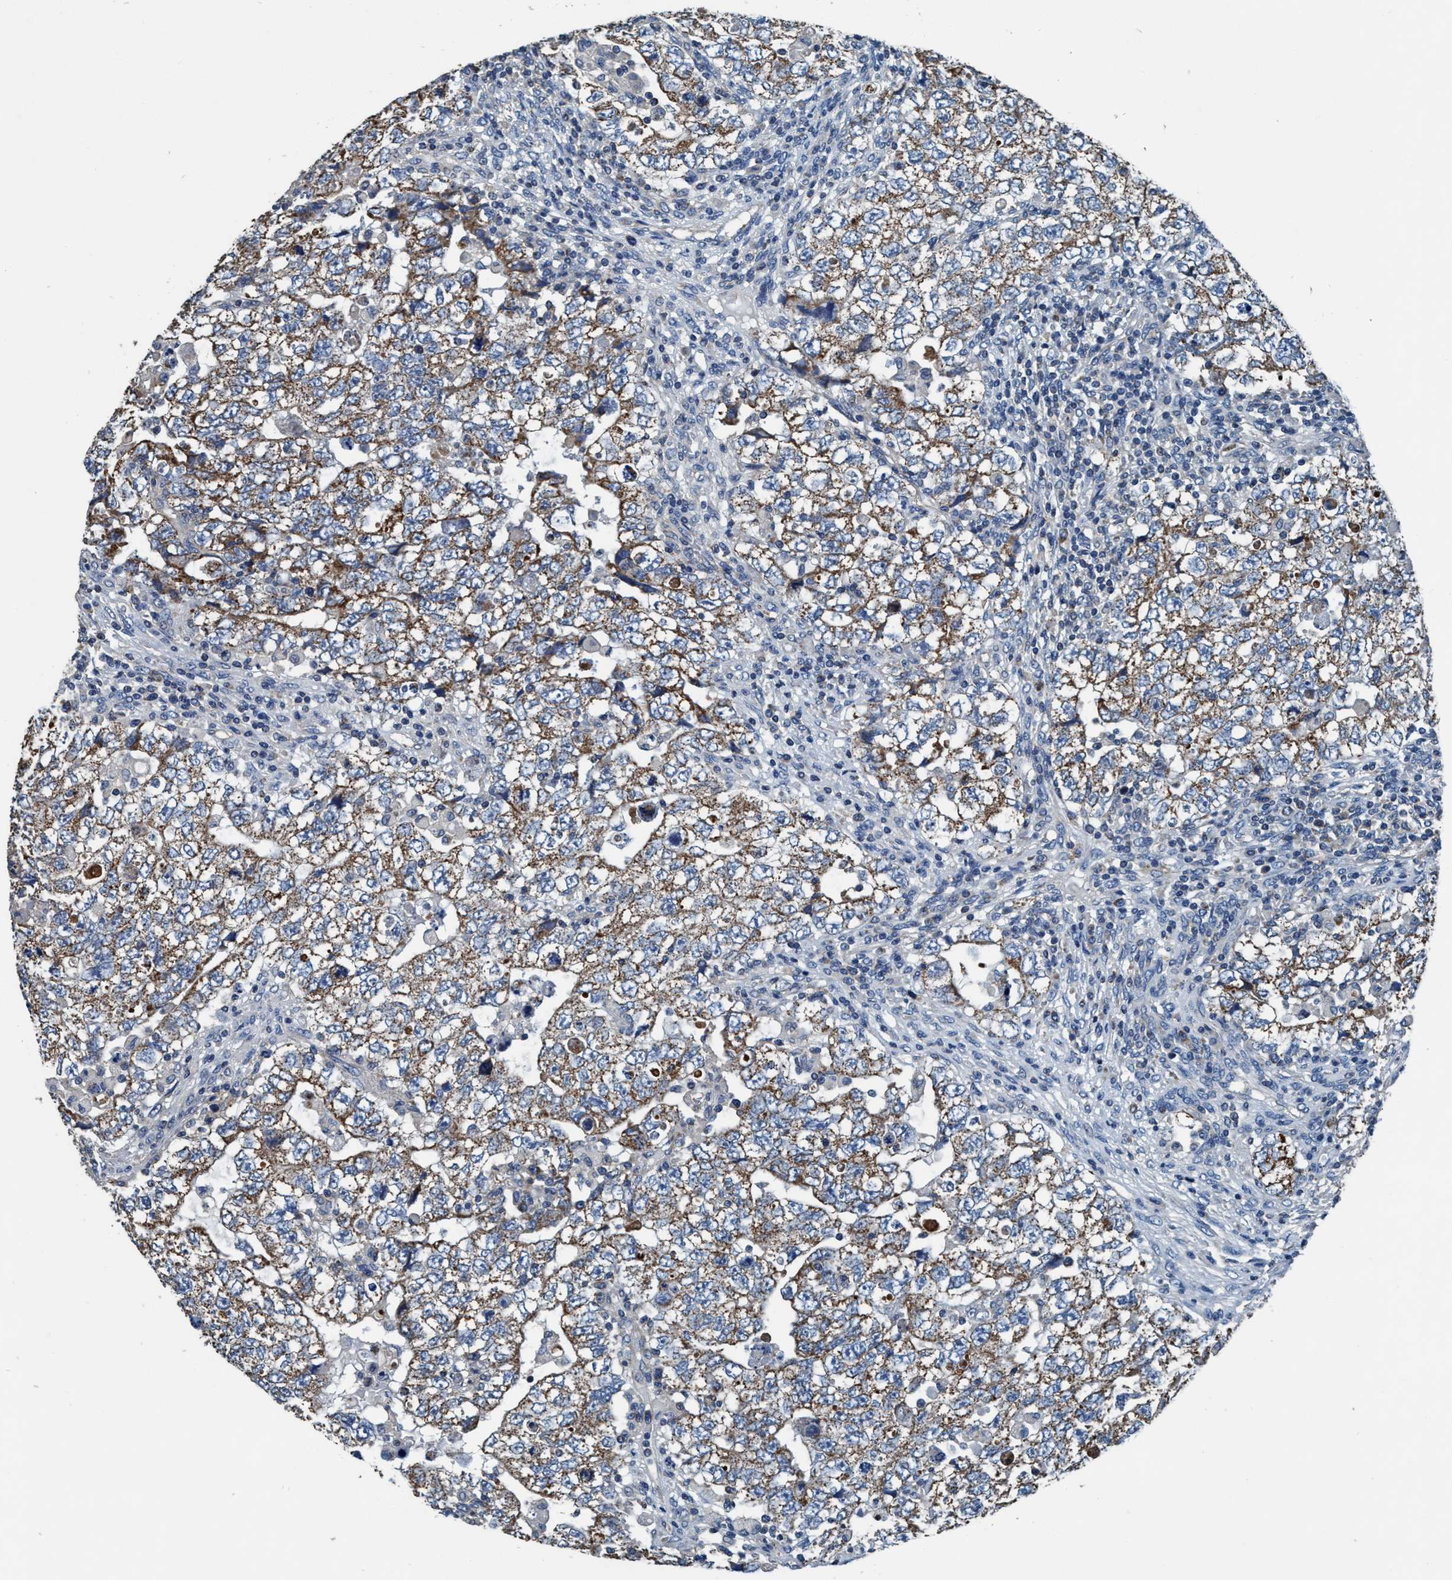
{"staining": {"intensity": "moderate", "quantity": ">75%", "location": "cytoplasmic/membranous"}, "tissue": "testis cancer", "cell_type": "Tumor cells", "image_type": "cancer", "snomed": [{"axis": "morphology", "description": "Carcinoma, Embryonal, NOS"}, {"axis": "topography", "description": "Testis"}], "caption": "This image reveals immunohistochemistry (IHC) staining of testis cancer (embryonal carcinoma), with medium moderate cytoplasmic/membranous expression in about >75% of tumor cells.", "gene": "ANKFN1", "patient": {"sex": "male", "age": 36}}